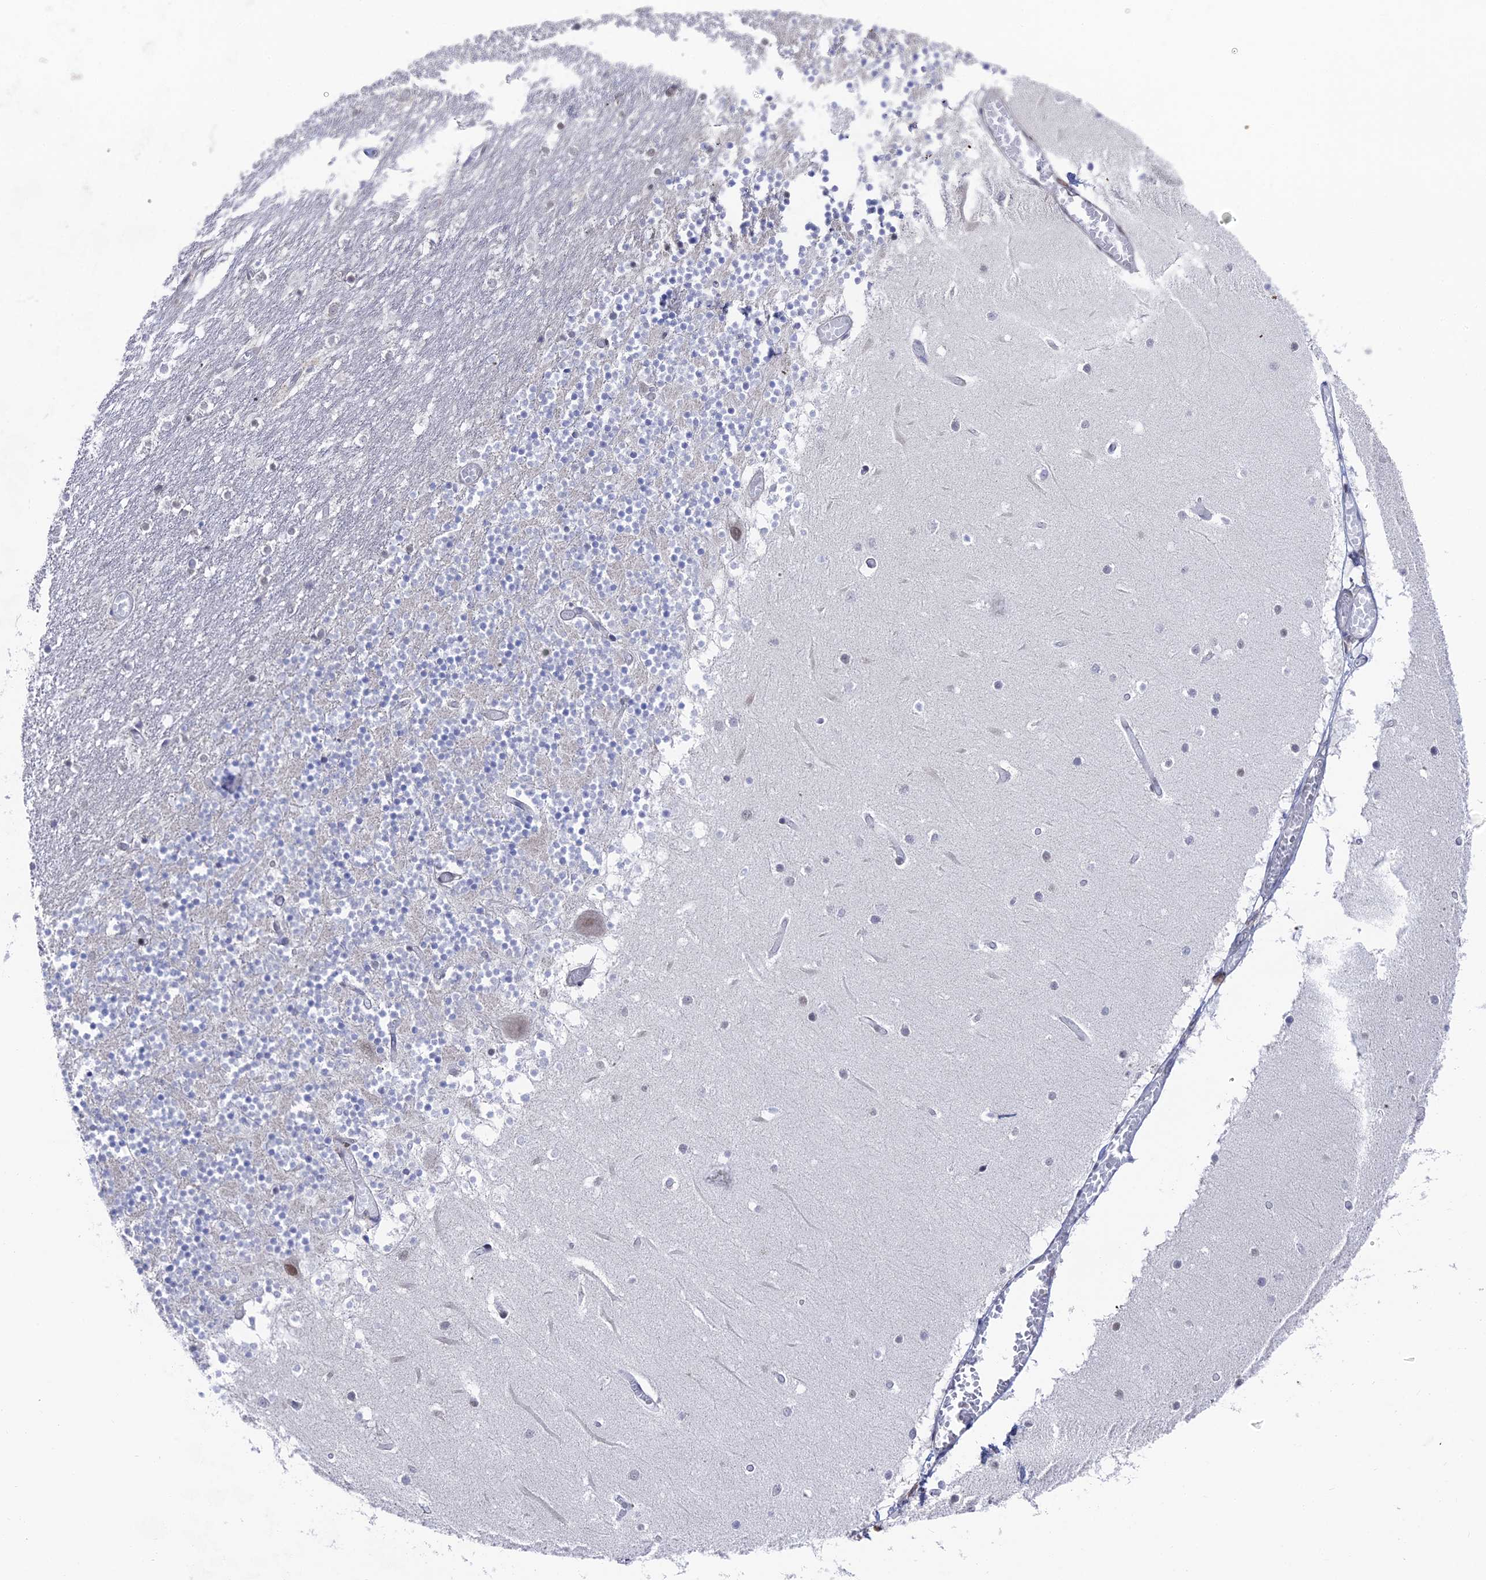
{"staining": {"intensity": "weak", "quantity": "<25%", "location": "nuclear"}, "tissue": "cerebellum", "cell_type": "Cells in granular layer", "image_type": "normal", "snomed": [{"axis": "morphology", "description": "Normal tissue, NOS"}, {"axis": "topography", "description": "Cerebellum"}], "caption": "IHC of normal human cerebellum shows no expression in cells in granular layer. (Immunohistochemistry, brightfield microscopy, high magnification).", "gene": "FHIP2A", "patient": {"sex": "female", "age": 28}}